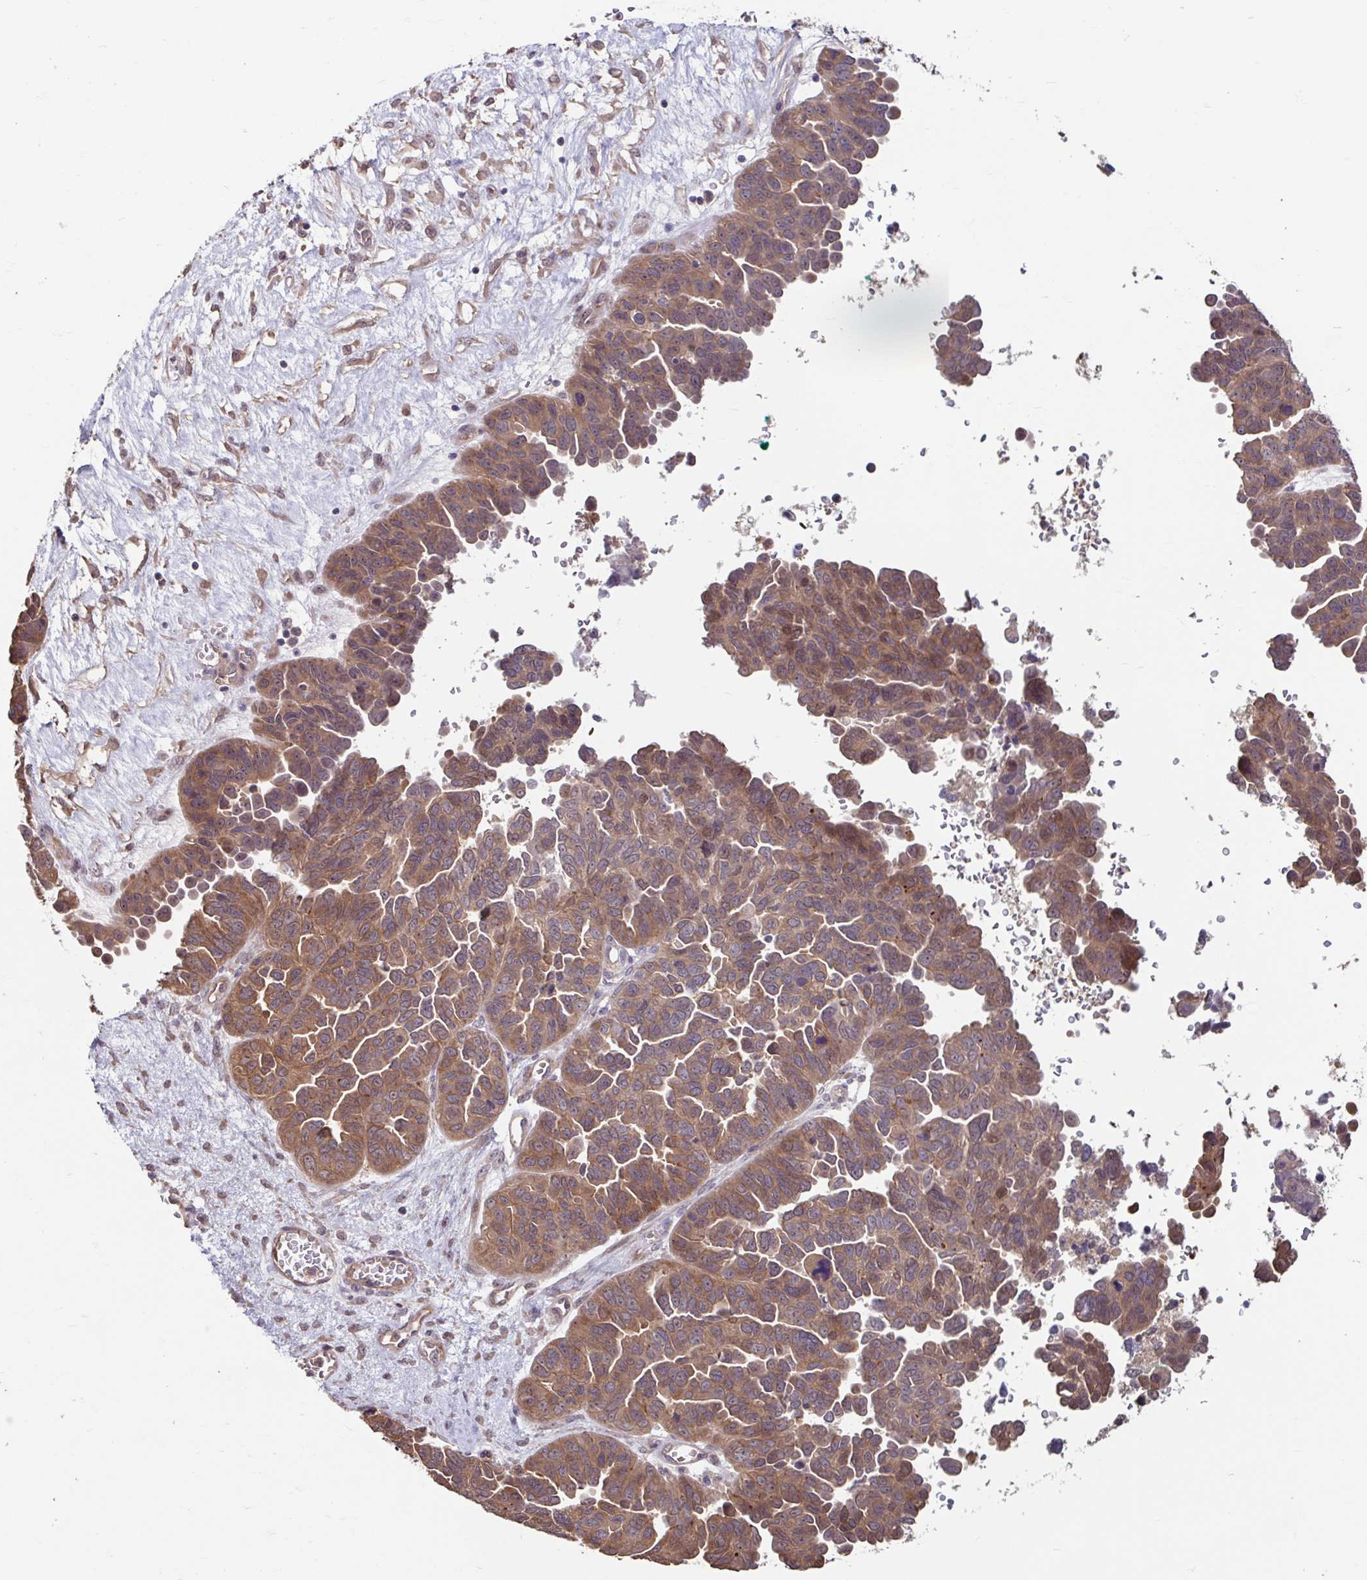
{"staining": {"intensity": "moderate", "quantity": ">75%", "location": "cytoplasmic/membranous"}, "tissue": "ovarian cancer", "cell_type": "Tumor cells", "image_type": "cancer", "snomed": [{"axis": "morphology", "description": "Cystadenocarcinoma, serous, NOS"}, {"axis": "topography", "description": "Ovary"}], "caption": "Moderate cytoplasmic/membranous staining for a protein is seen in about >75% of tumor cells of serous cystadenocarcinoma (ovarian) using immunohistochemistry (IHC).", "gene": "STYXL1", "patient": {"sex": "female", "age": 64}}